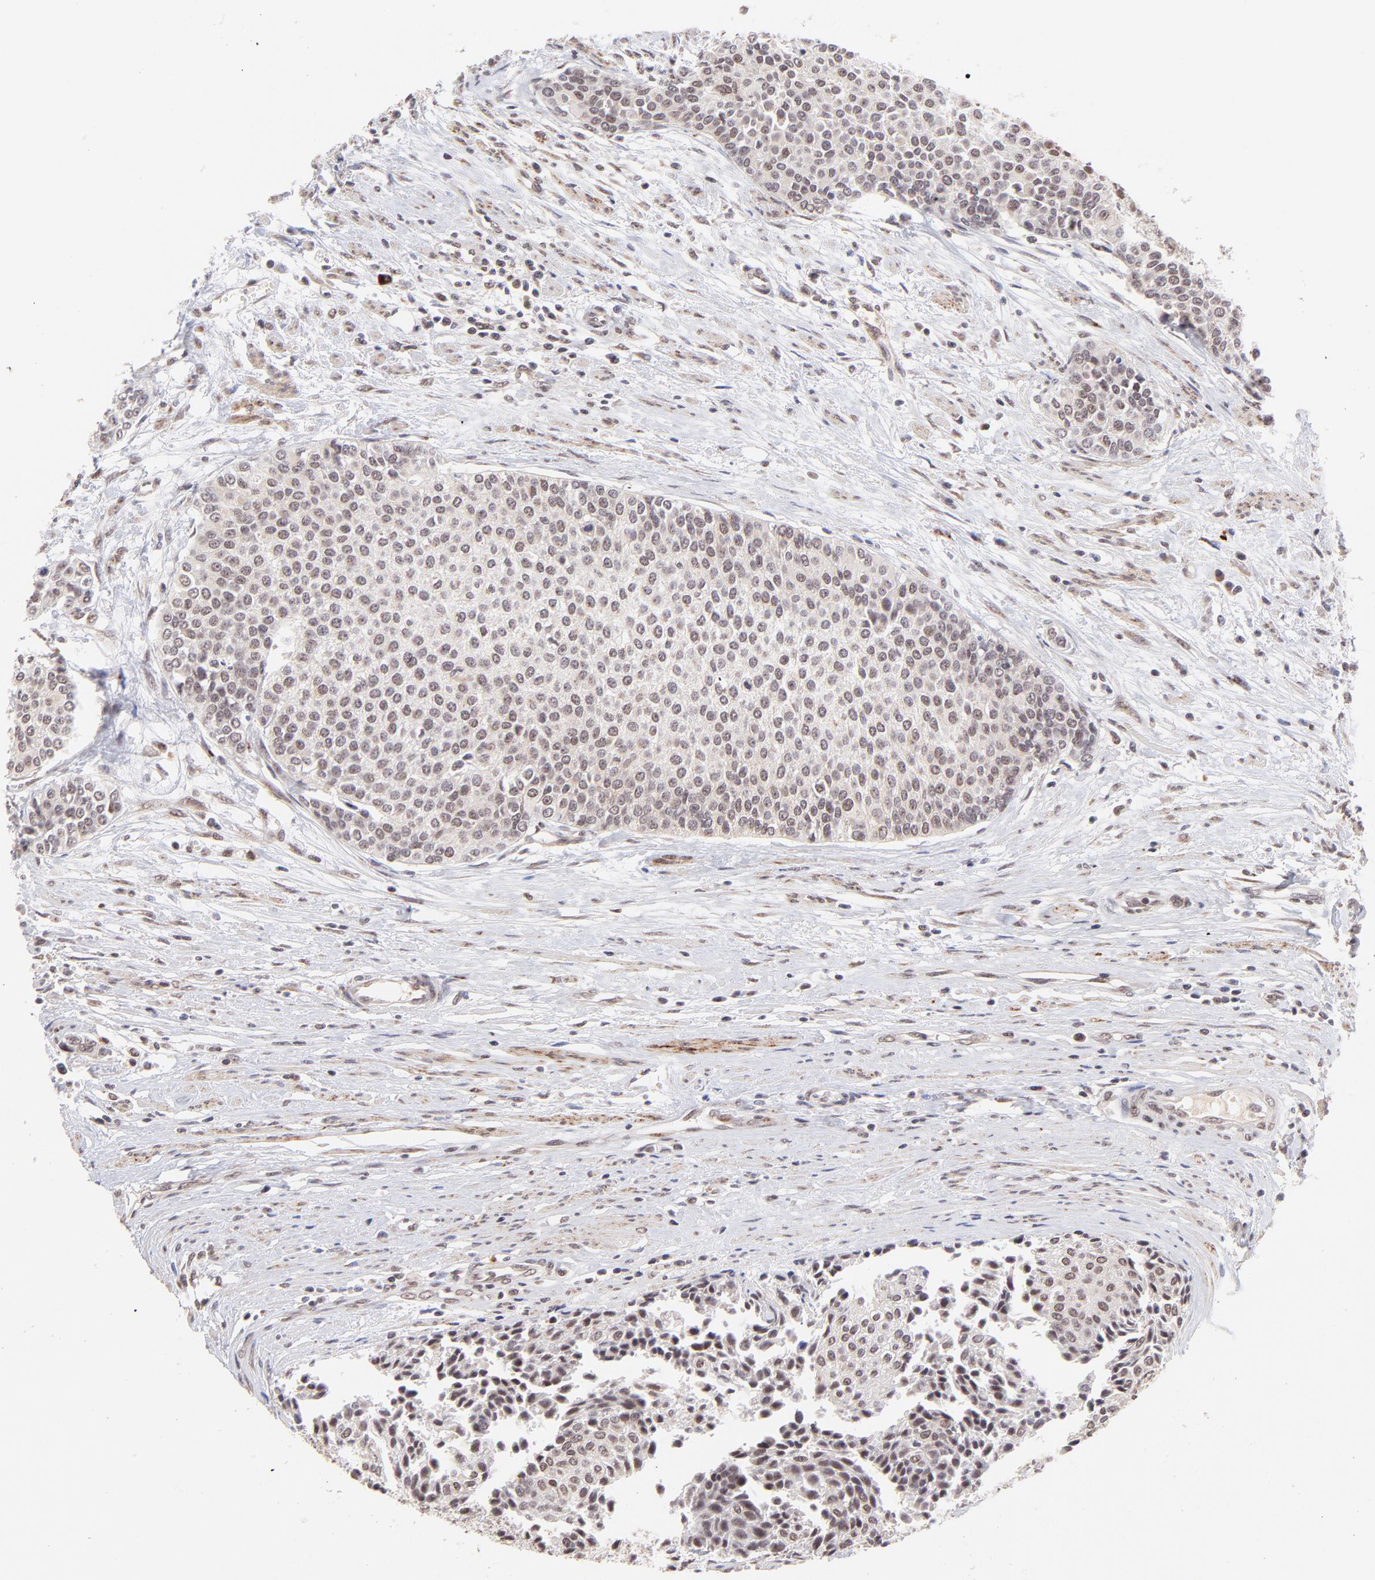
{"staining": {"intensity": "weak", "quantity": "25%-75%", "location": "nuclear"}, "tissue": "urothelial cancer", "cell_type": "Tumor cells", "image_type": "cancer", "snomed": [{"axis": "morphology", "description": "Urothelial carcinoma, Low grade"}, {"axis": "topography", "description": "Urinary bladder"}], "caption": "This image shows IHC staining of urothelial cancer, with low weak nuclear staining in approximately 25%-75% of tumor cells.", "gene": "MED12", "patient": {"sex": "female", "age": 73}}